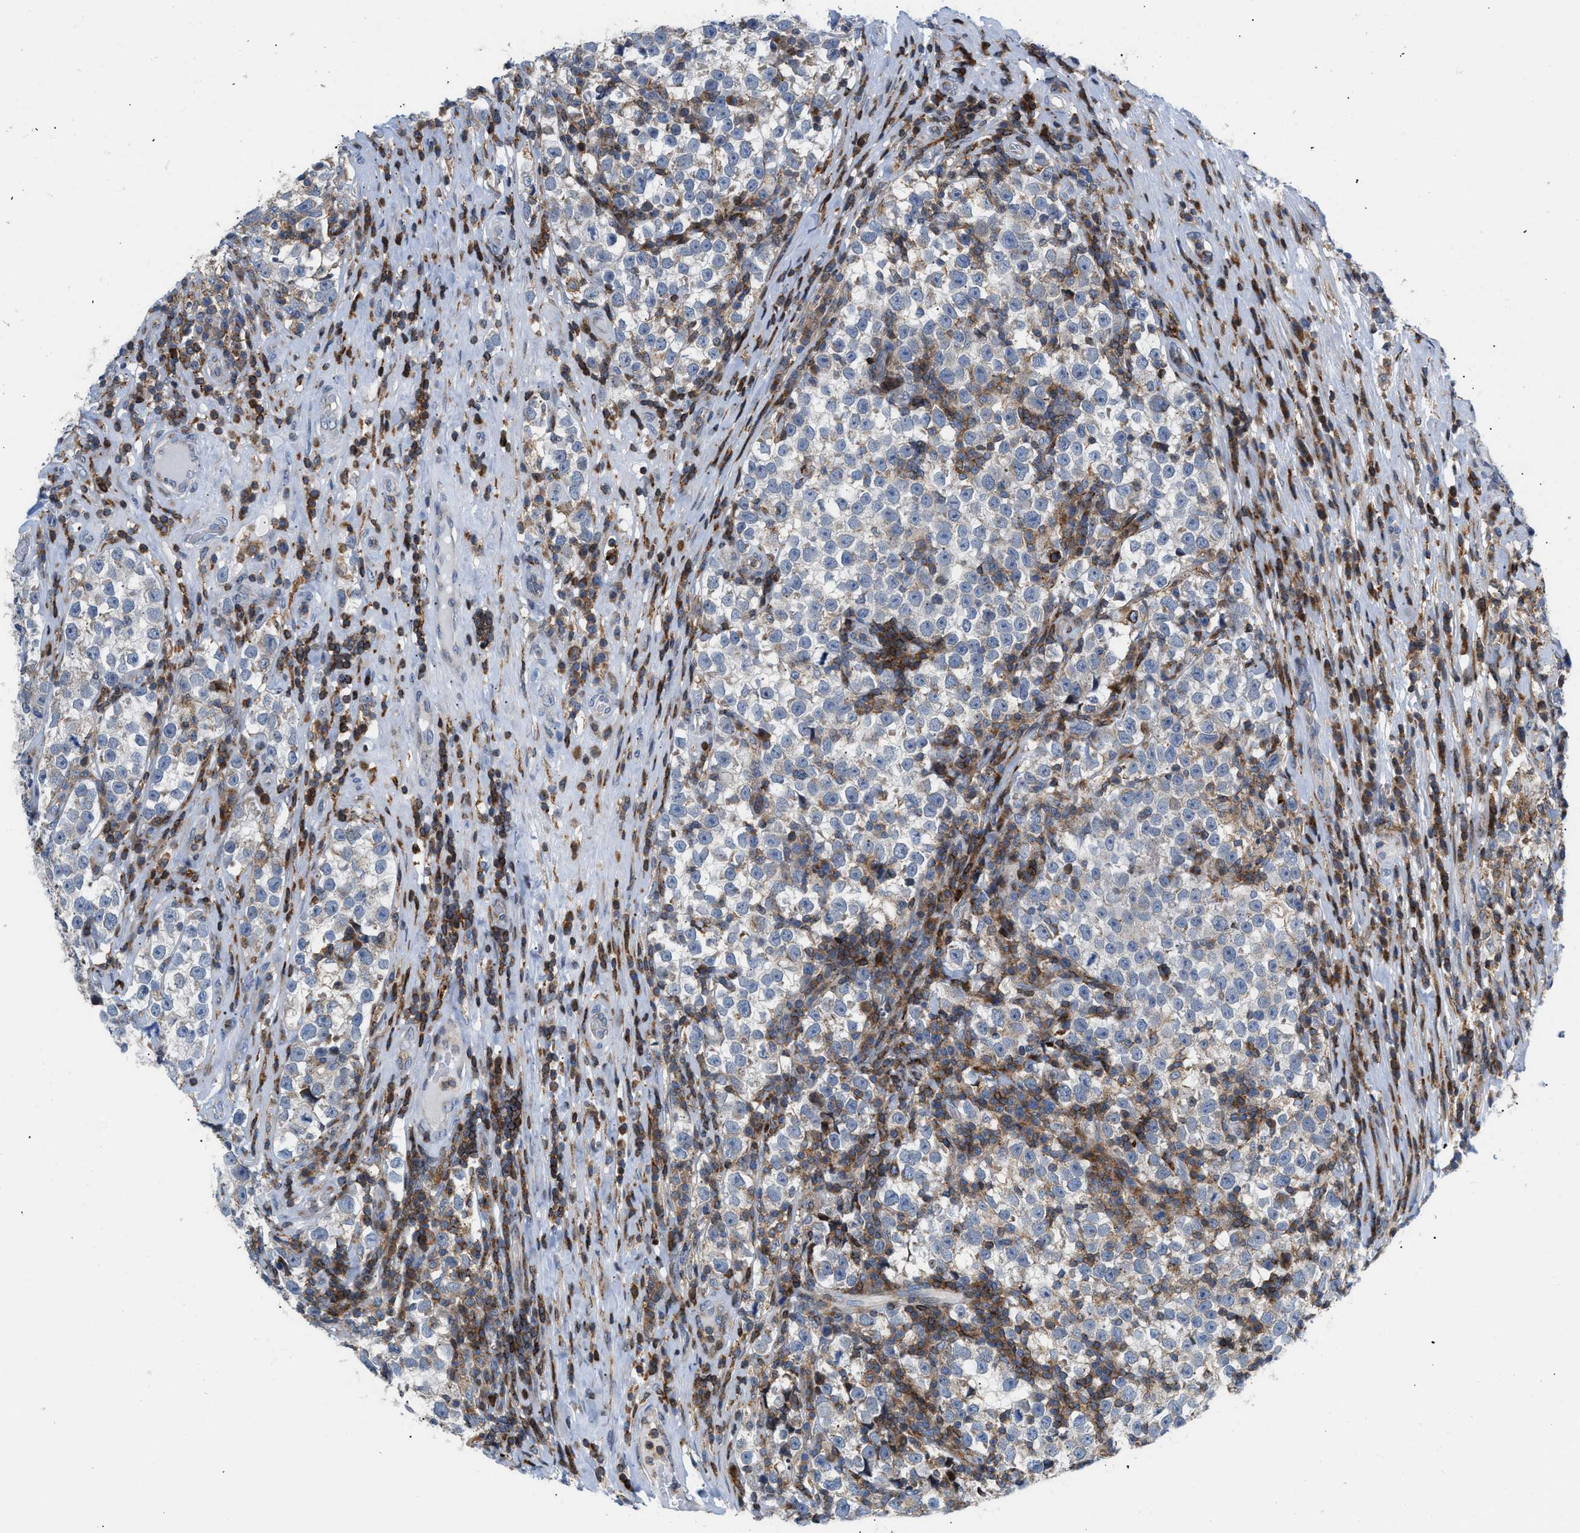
{"staining": {"intensity": "negative", "quantity": "none", "location": "none"}, "tissue": "testis cancer", "cell_type": "Tumor cells", "image_type": "cancer", "snomed": [{"axis": "morphology", "description": "Normal tissue, NOS"}, {"axis": "morphology", "description": "Seminoma, NOS"}, {"axis": "topography", "description": "Testis"}], "caption": "DAB (3,3'-diaminobenzidine) immunohistochemical staining of seminoma (testis) exhibits no significant staining in tumor cells. (Stains: DAB immunohistochemistry with hematoxylin counter stain, Microscopy: brightfield microscopy at high magnification).", "gene": "ATP9A", "patient": {"sex": "male", "age": 43}}